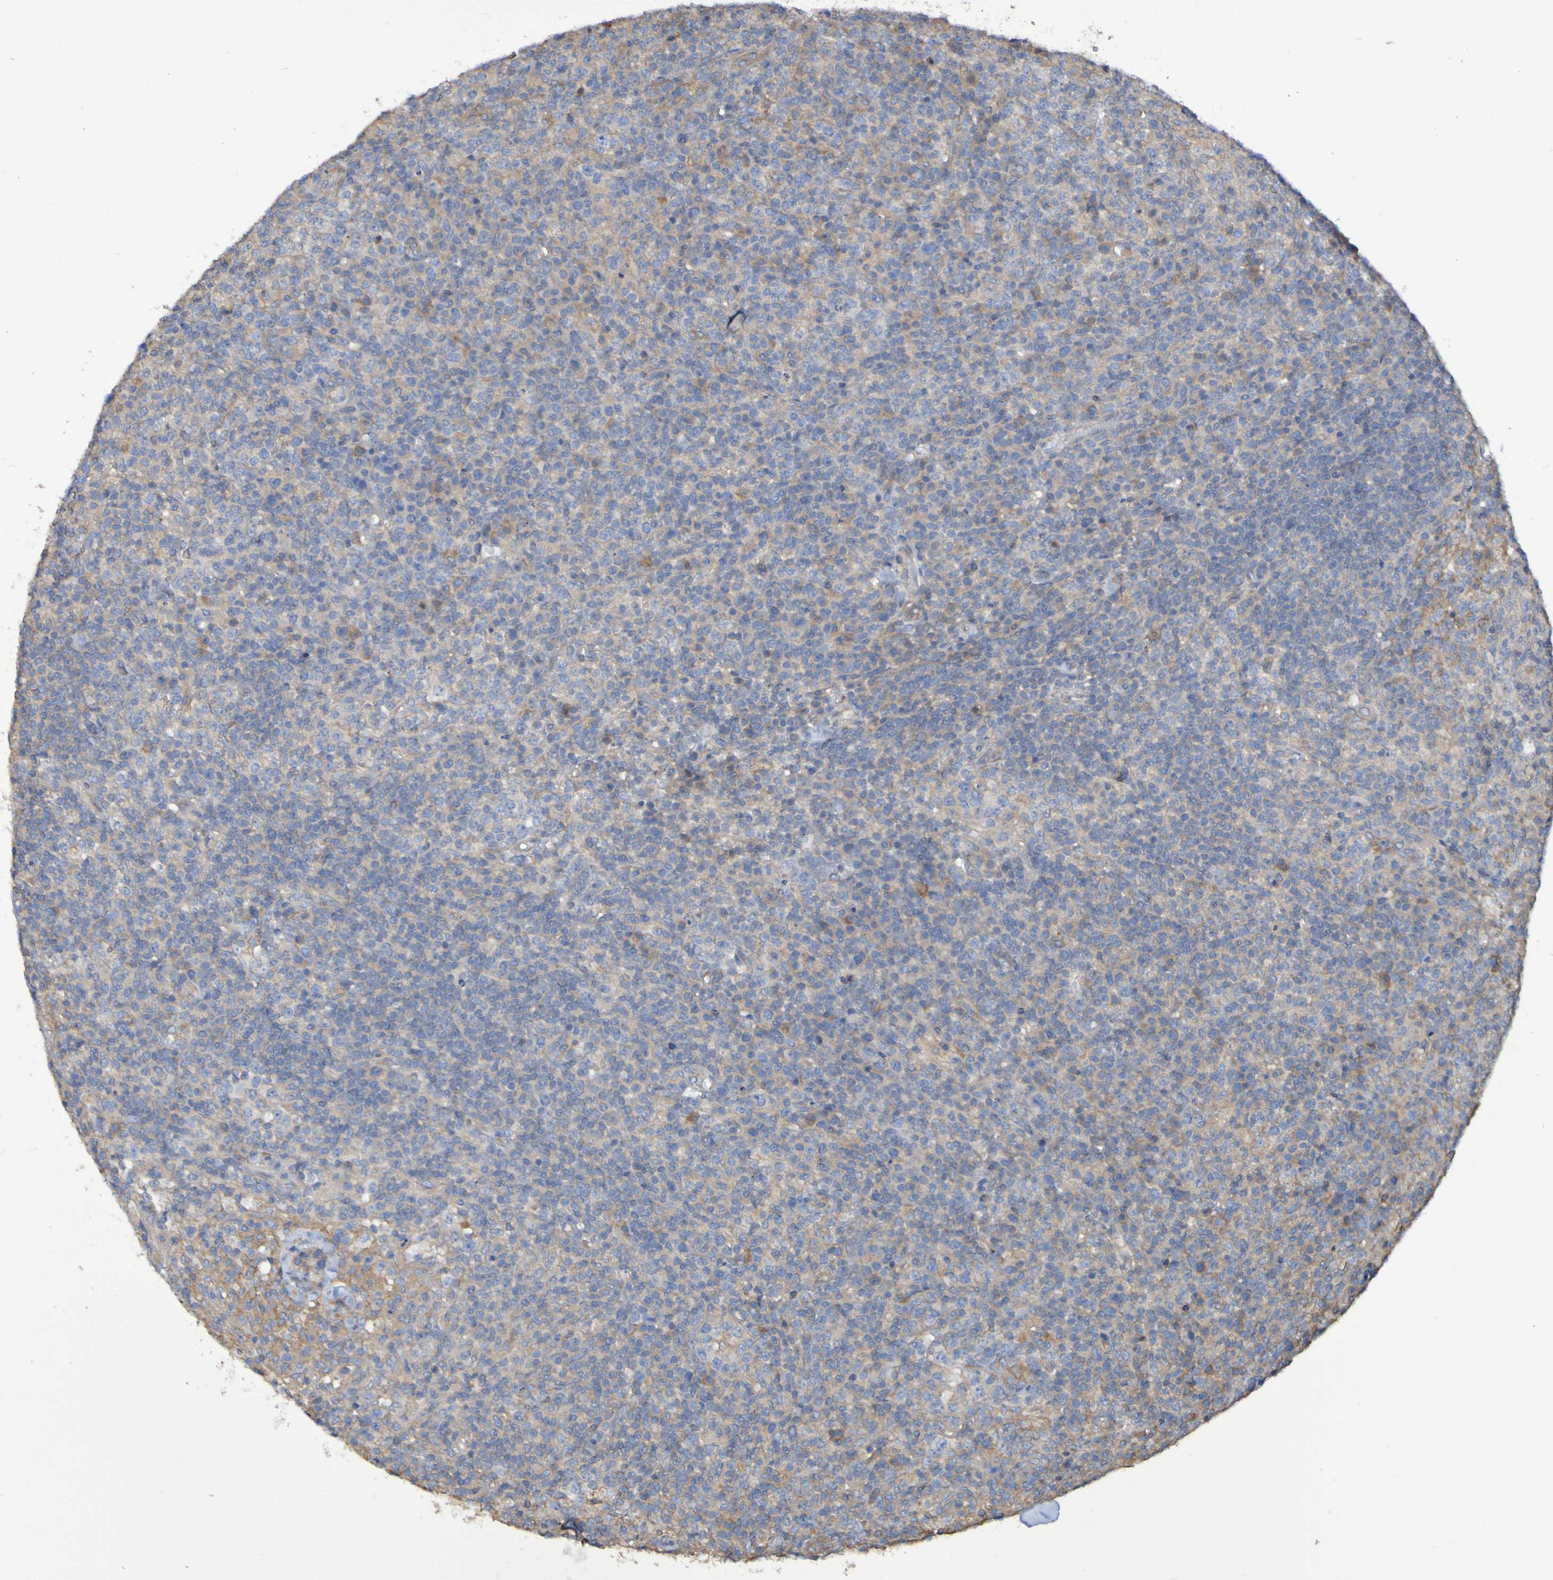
{"staining": {"intensity": "weak", "quantity": "<25%", "location": "cytoplasmic/membranous"}, "tissue": "lymphoma", "cell_type": "Tumor cells", "image_type": "cancer", "snomed": [{"axis": "morphology", "description": "Malignant lymphoma, non-Hodgkin's type, High grade"}, {"axis": "topography", "description": "Lymph node"}], "caption": "High magnification brightfield microscopy of malignant lymphoma, non-Hodgkin's type (high-grade) stained with DAB (3,3'-diaminobenzidine) (brown) and counterstained with hematoxylin (blue): tumor cells show no significant staining.", "gene": "SYNJ1", "patient": {"sex": "female", "age": 76}}